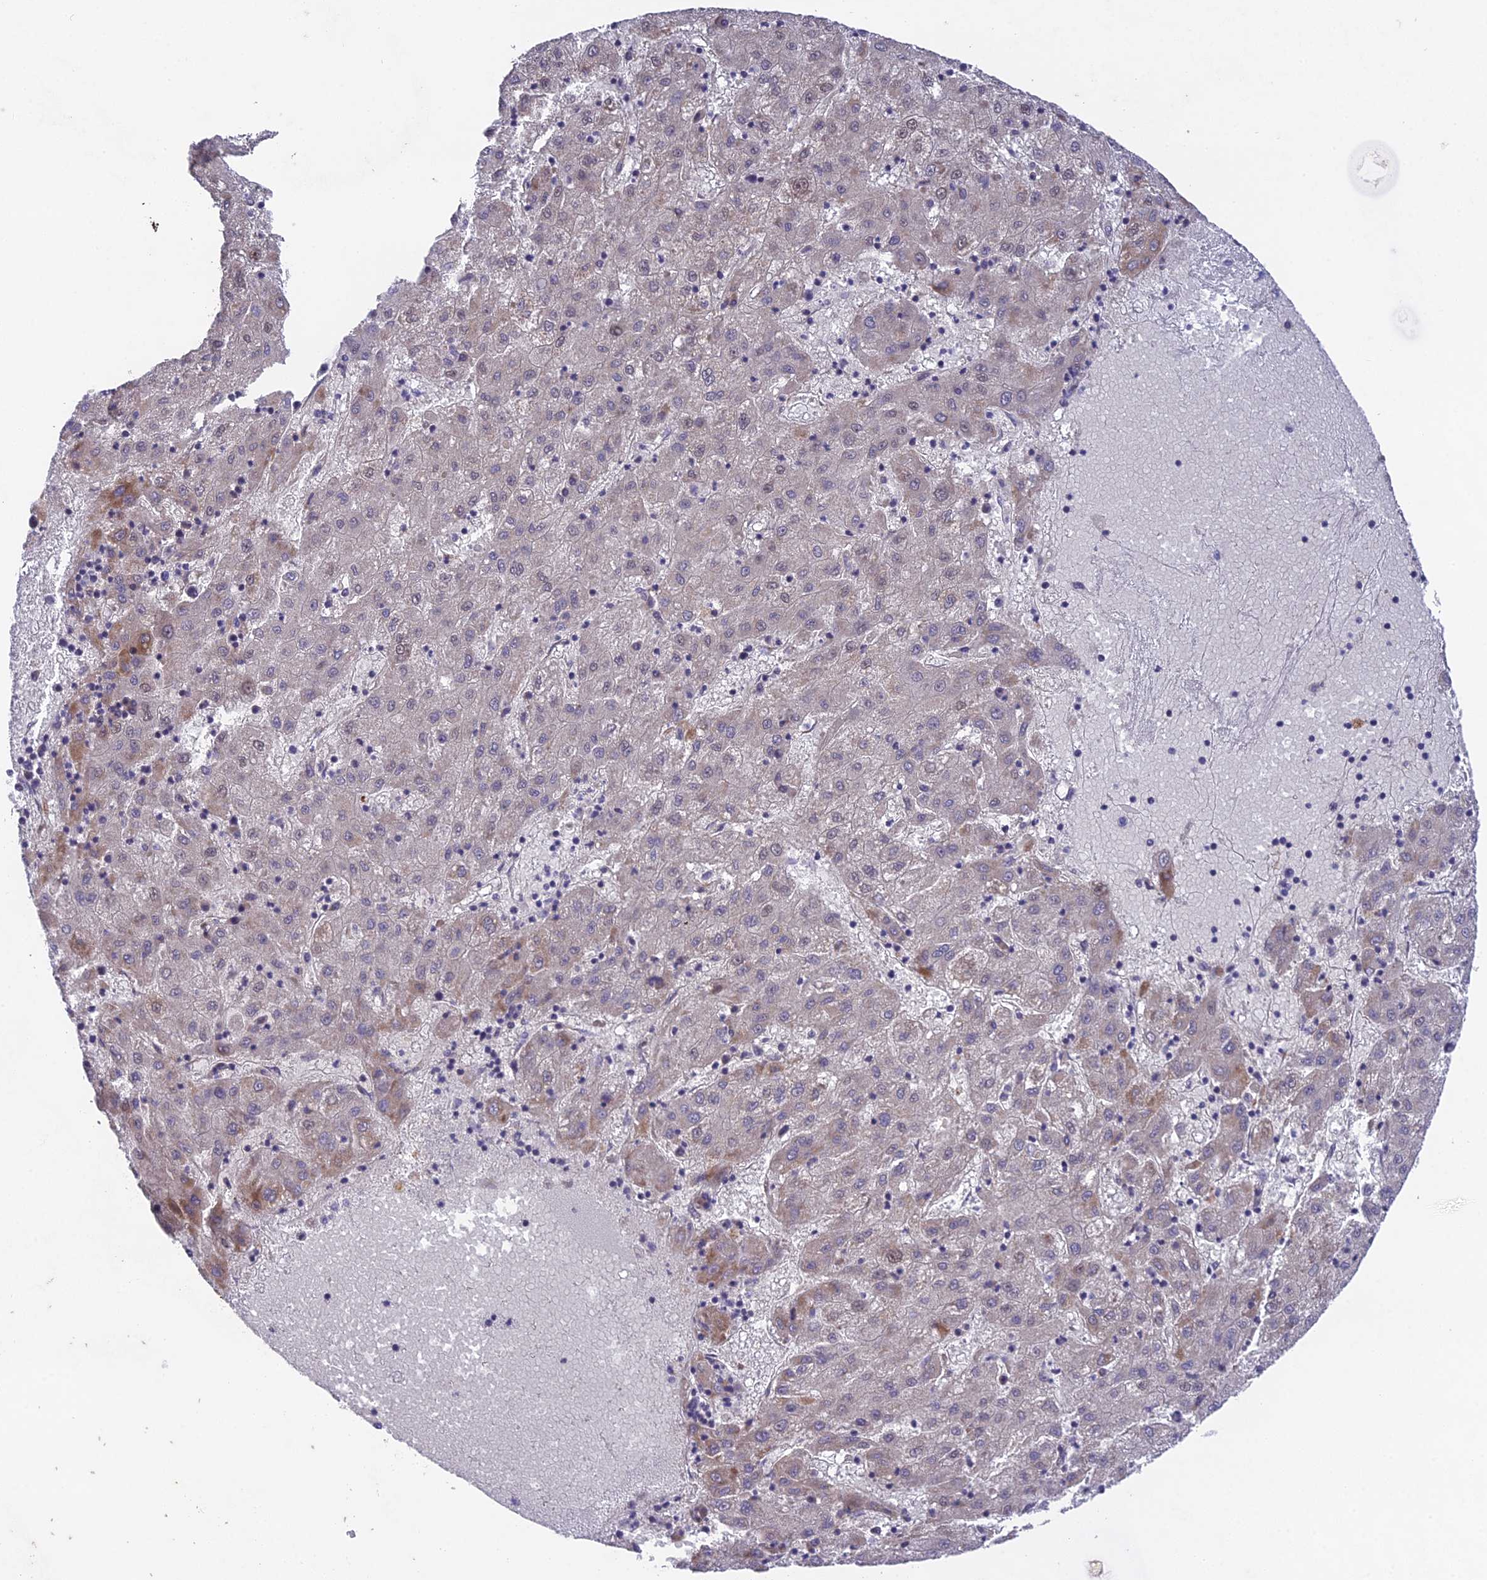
{"staining": {"intensity": "weak", "quantity": "<25%", "location": "cytoplasmic/membranous"}, "tissue": "liver cancer", "cell_type": "Tumor cells", "image_type": "cancer", "snomed": [{"axis": "morphology", "description": "Carcinoma, Hepatocellular, NOS"}, {"axis": "topography", "description": "Liver"}], "caption": "Tumor cells are negative for protein expression in human hepatocellular carcinoma (liver). Nuclei are stained in blue.", "gene": "PUS10", "patient": {"sex": "male", "age": 72}}